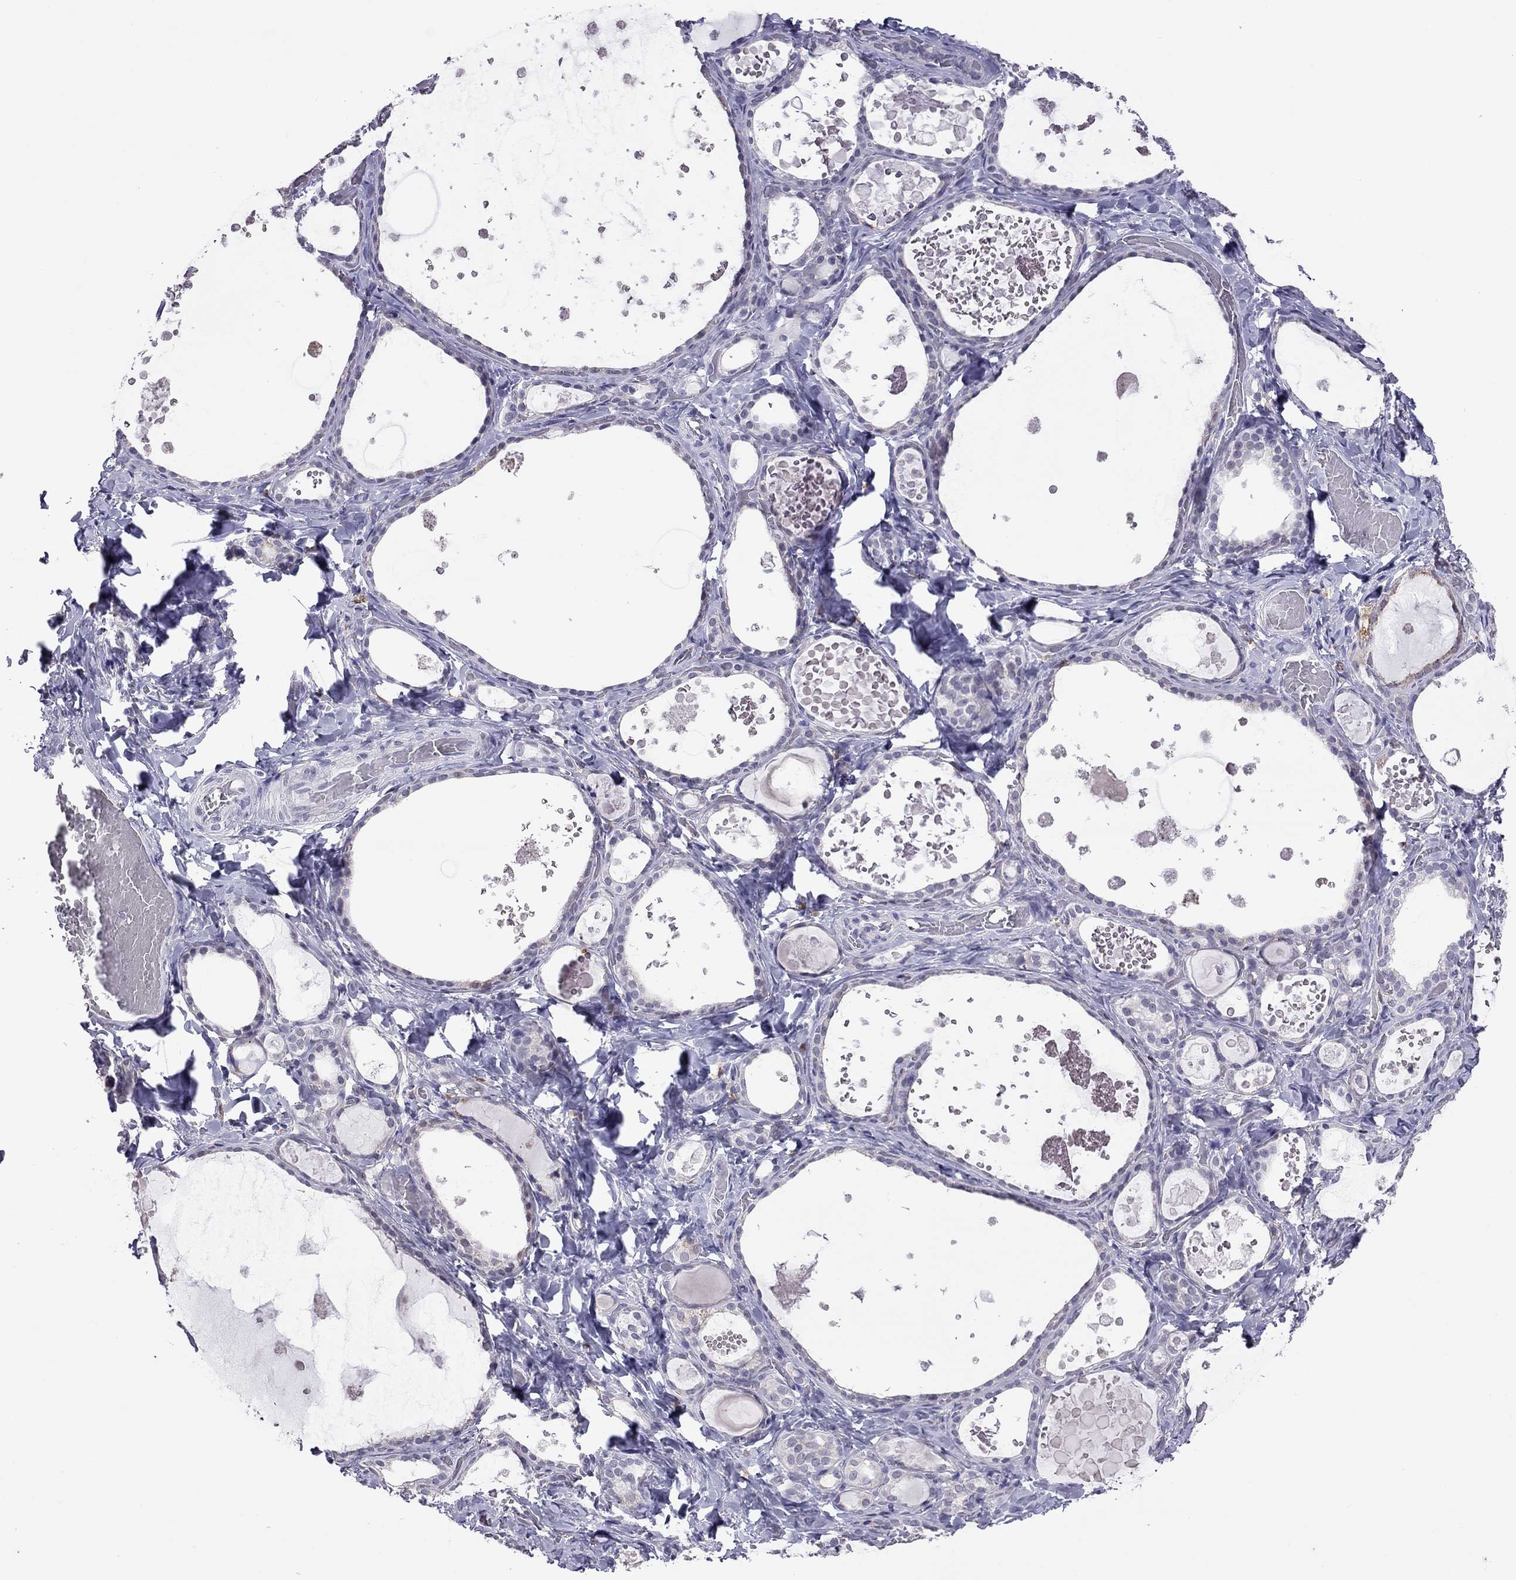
{"staining": {"intensity": "negative", "quantity": "none", "location": "none"}, "tissue": "thyroid gland", "cell_type": "Glandular cells", "image_type": "normal", "snomed": [{"axis": "morphology", "description": "Normal tissue, NOS"}, {"axis": "topography", "description": "Thyroid gland"}], "caption": "Glandular cells are negative for brown protein staining in normal thyroid gland. Nuclei are stained in blue.", "gene": "PPP1R3A", "patient": {"sex": "female", "age": 56}}